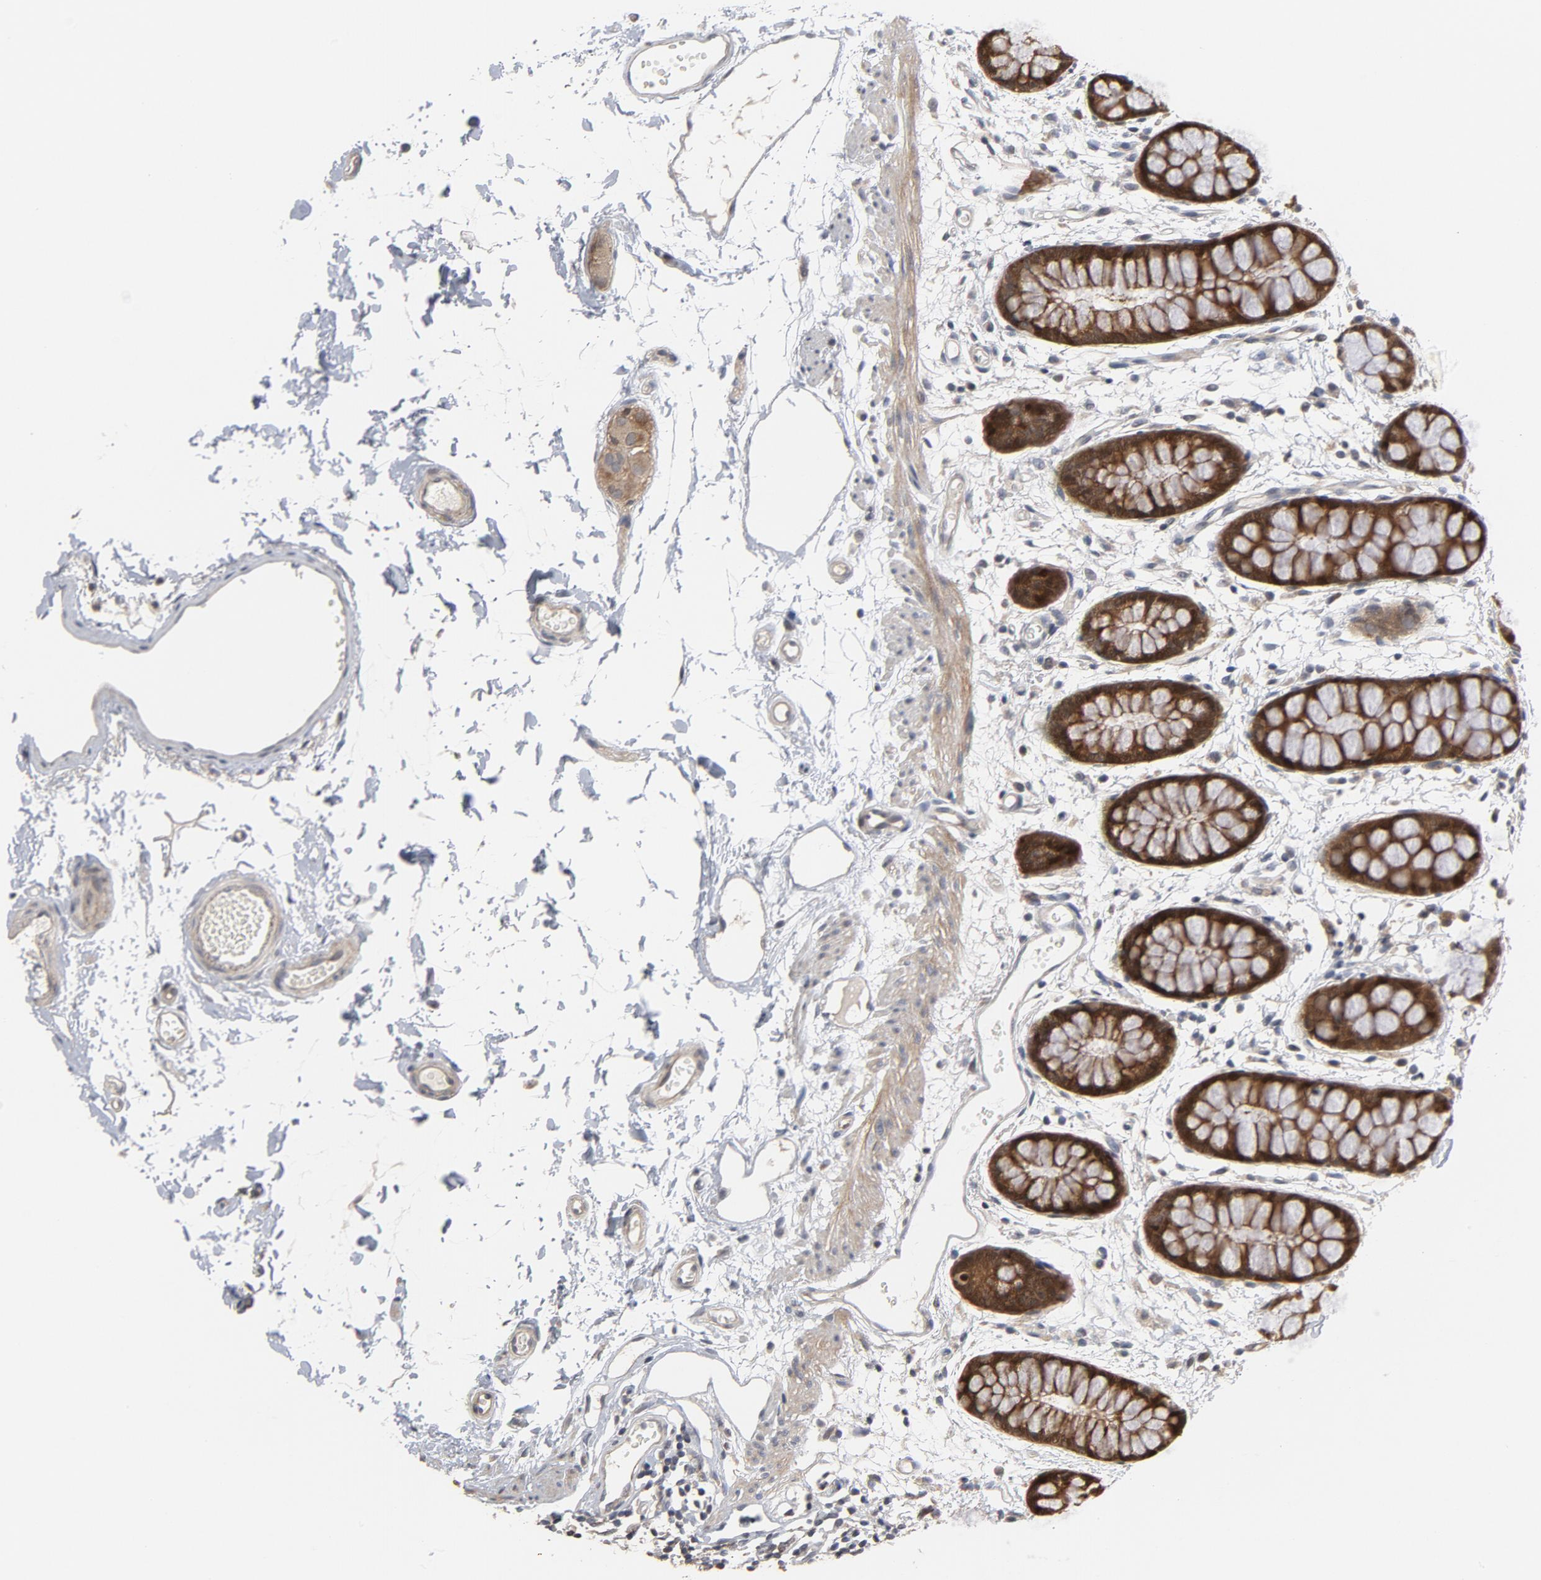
{"staining": {"intensity": "strong", "quantity": ">75%", "location": "cytoplasmic/membranous"}, "tissue": "rectum", "cell_type": "Glandular cells", "image_type": "normal", "snomed": [{"axis": "morphology", "description": "Normal tissue, NOS"}, {"axis": "topography", "description": "Rectum"}], "caption": "Immunohistochemical staining of normal human rectum shows strong cytoplasmic/membranous protein expression in about >75% of glandular cells. The staining was performed using DAB, with brown indicating positive protein expression. Nuclei are stained blue with hematoxylin.", "gene": "PPP1R1B", "patient": {"sex": "female", "age": 66}}